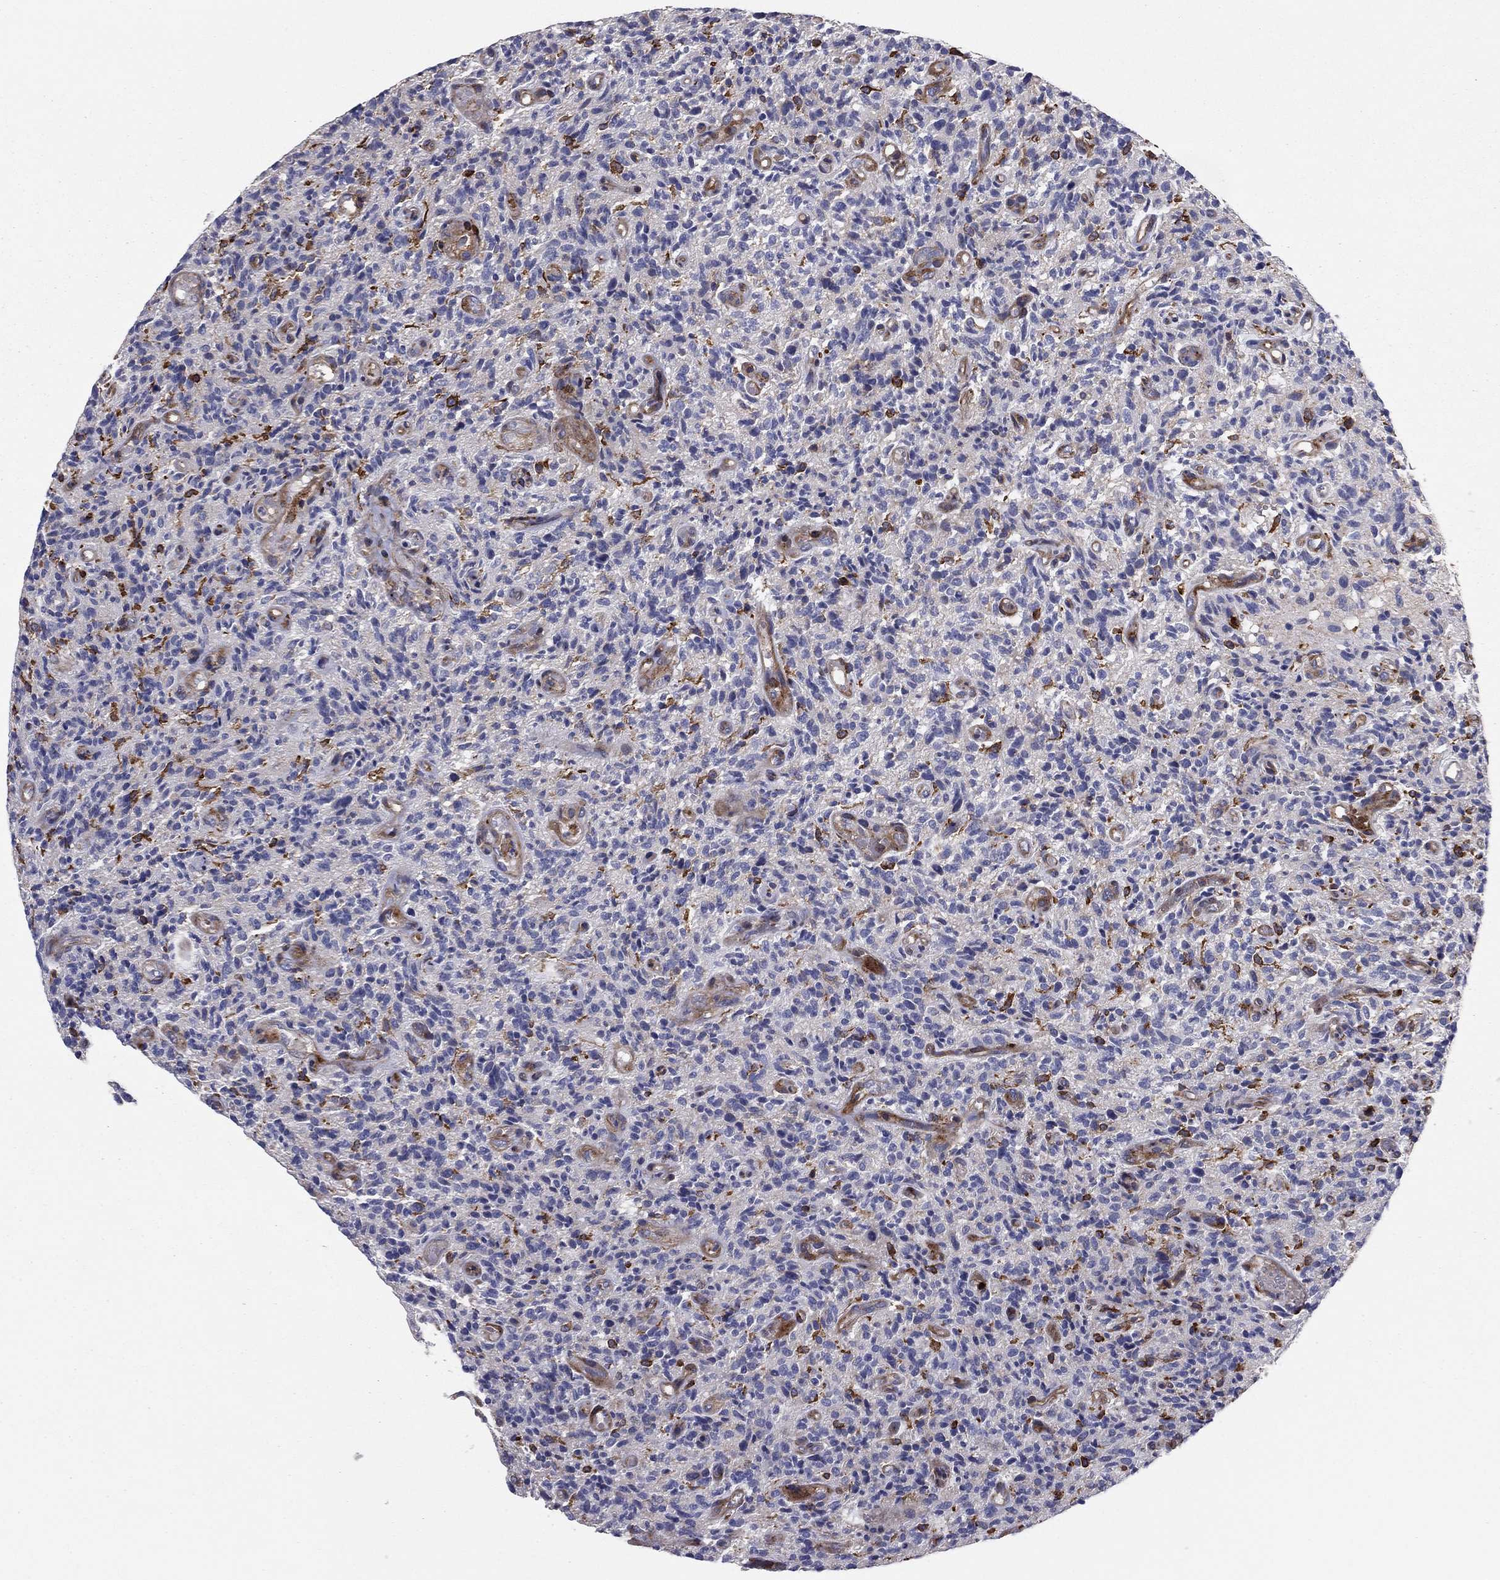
{"staining": {"intensity": "negative", "quantity": "none", "location": "none"}, "tissue": "glioma", "cell_type": "Tumor cells", "image_type": "cancer", "snomed": [{"axis": "morphology", "description": "Glioma, malignant, High grade"}, {"axis": "topography", "description": "Brain"}], "caption": "High power microscopy photomicrograph of an immunohistochemistry (IHC) image of glioma, revealing no significant positivity in tumor cells. (DAB immunohistochemistry with hematoxylin counter stain).", "gene": "EHBP1L1", "patient": {"sex": "male", "age": 64}}